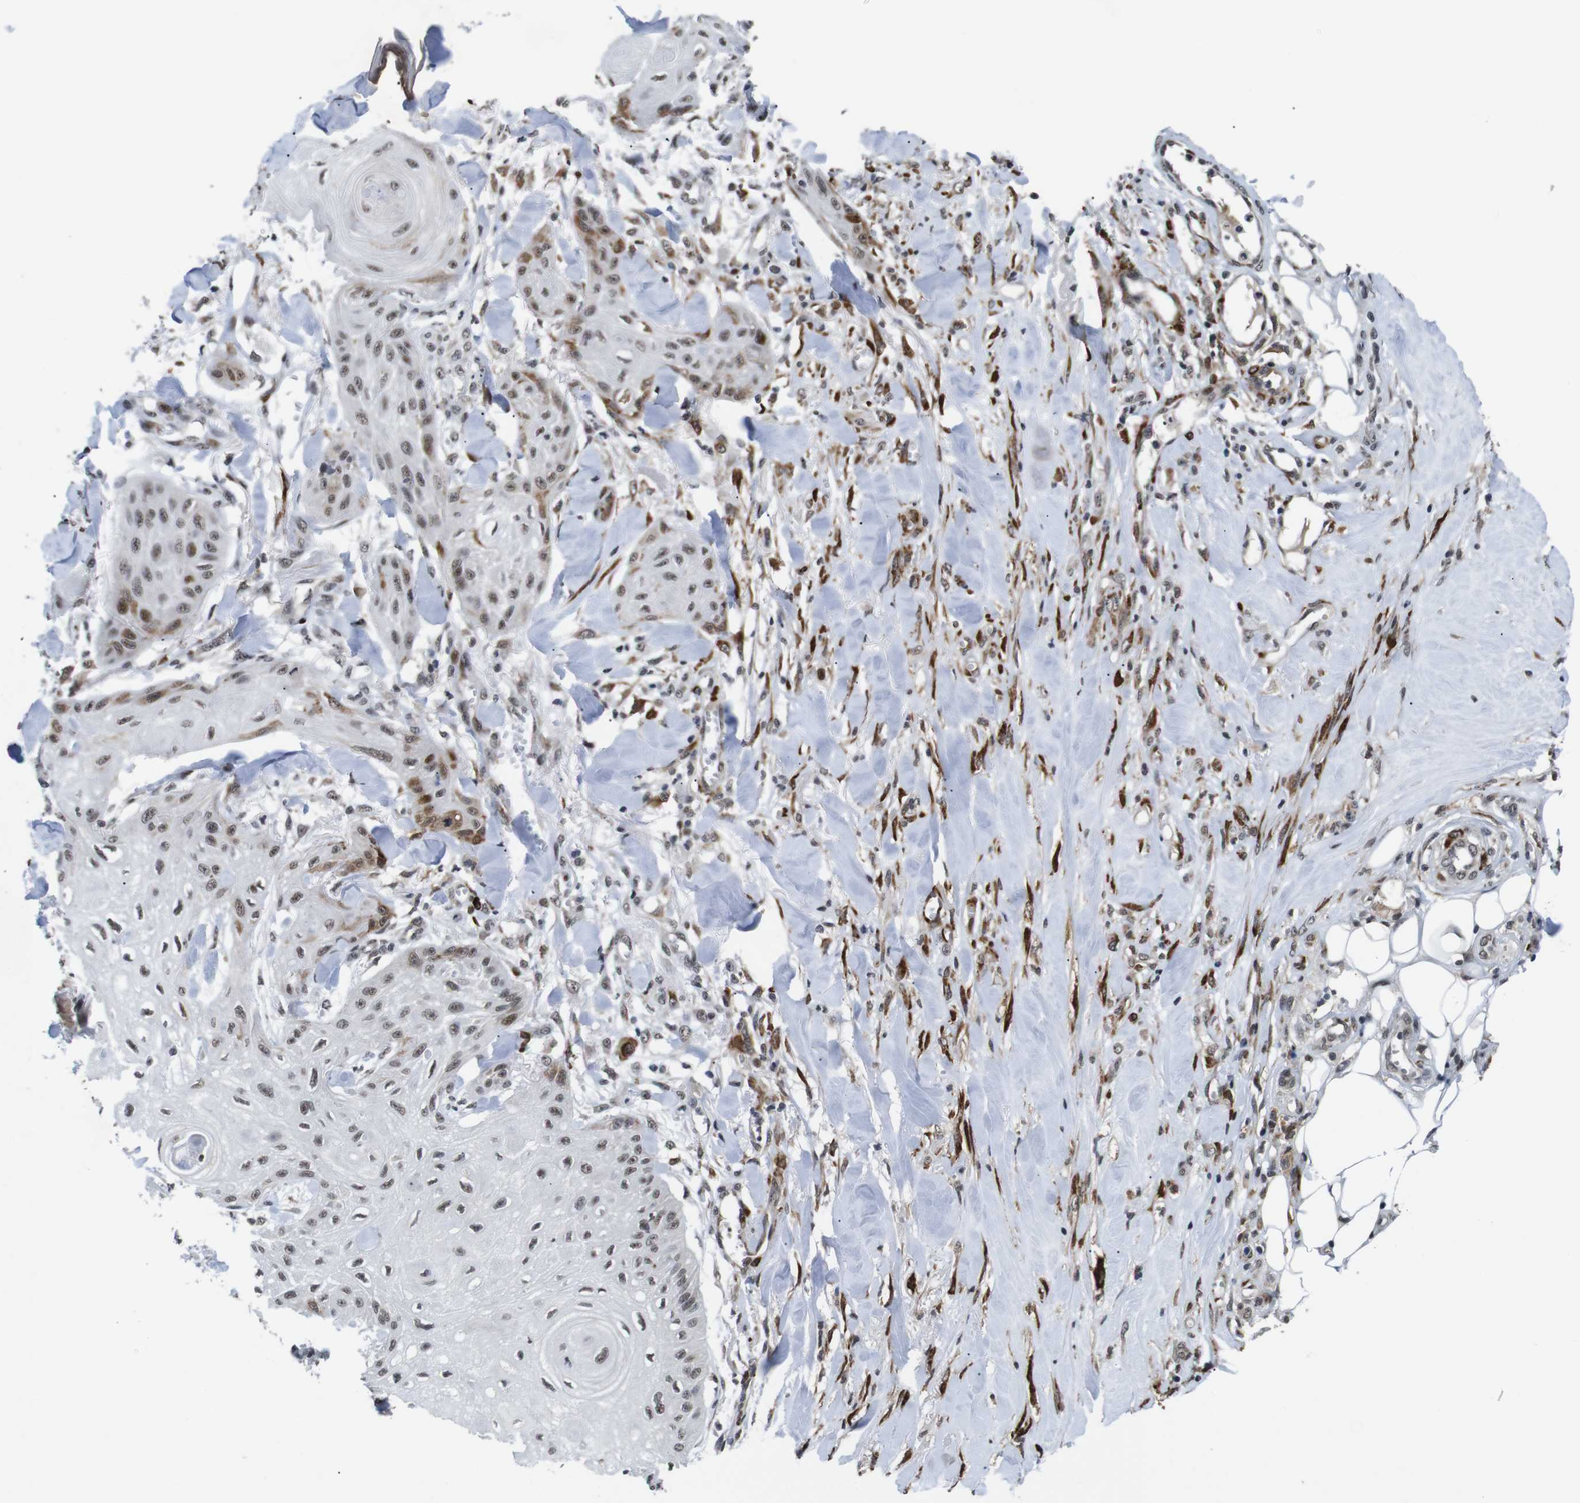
{"staining": {"intensity": "weak", "quantity": ">75%", "location": "nuclear"}, "tissue": "skin cancer", "cell_type": "Tumor cells", "image_type": "cancer", "snomed": [{"axis": "morphology", "description": "Squamous cell carcinoma, NOS"}, {"axis": "topography", "description": "Skin"}], "caption": "A high-resolution photomicrograph shows immunohistochemistry (IHC) staining of squamous cell carcinoma (skin), which exhibits weak nuclear positivity in approximately >75% of tumor cells. The protein is stained brown, and the nuclei are stained in blue (DAB (3,3'-diaminobenzidine) IHC with brightfield microscopy, high magnification).", "gene": "EIF4G1", "patient": {"sex": "male", "age": 74}}